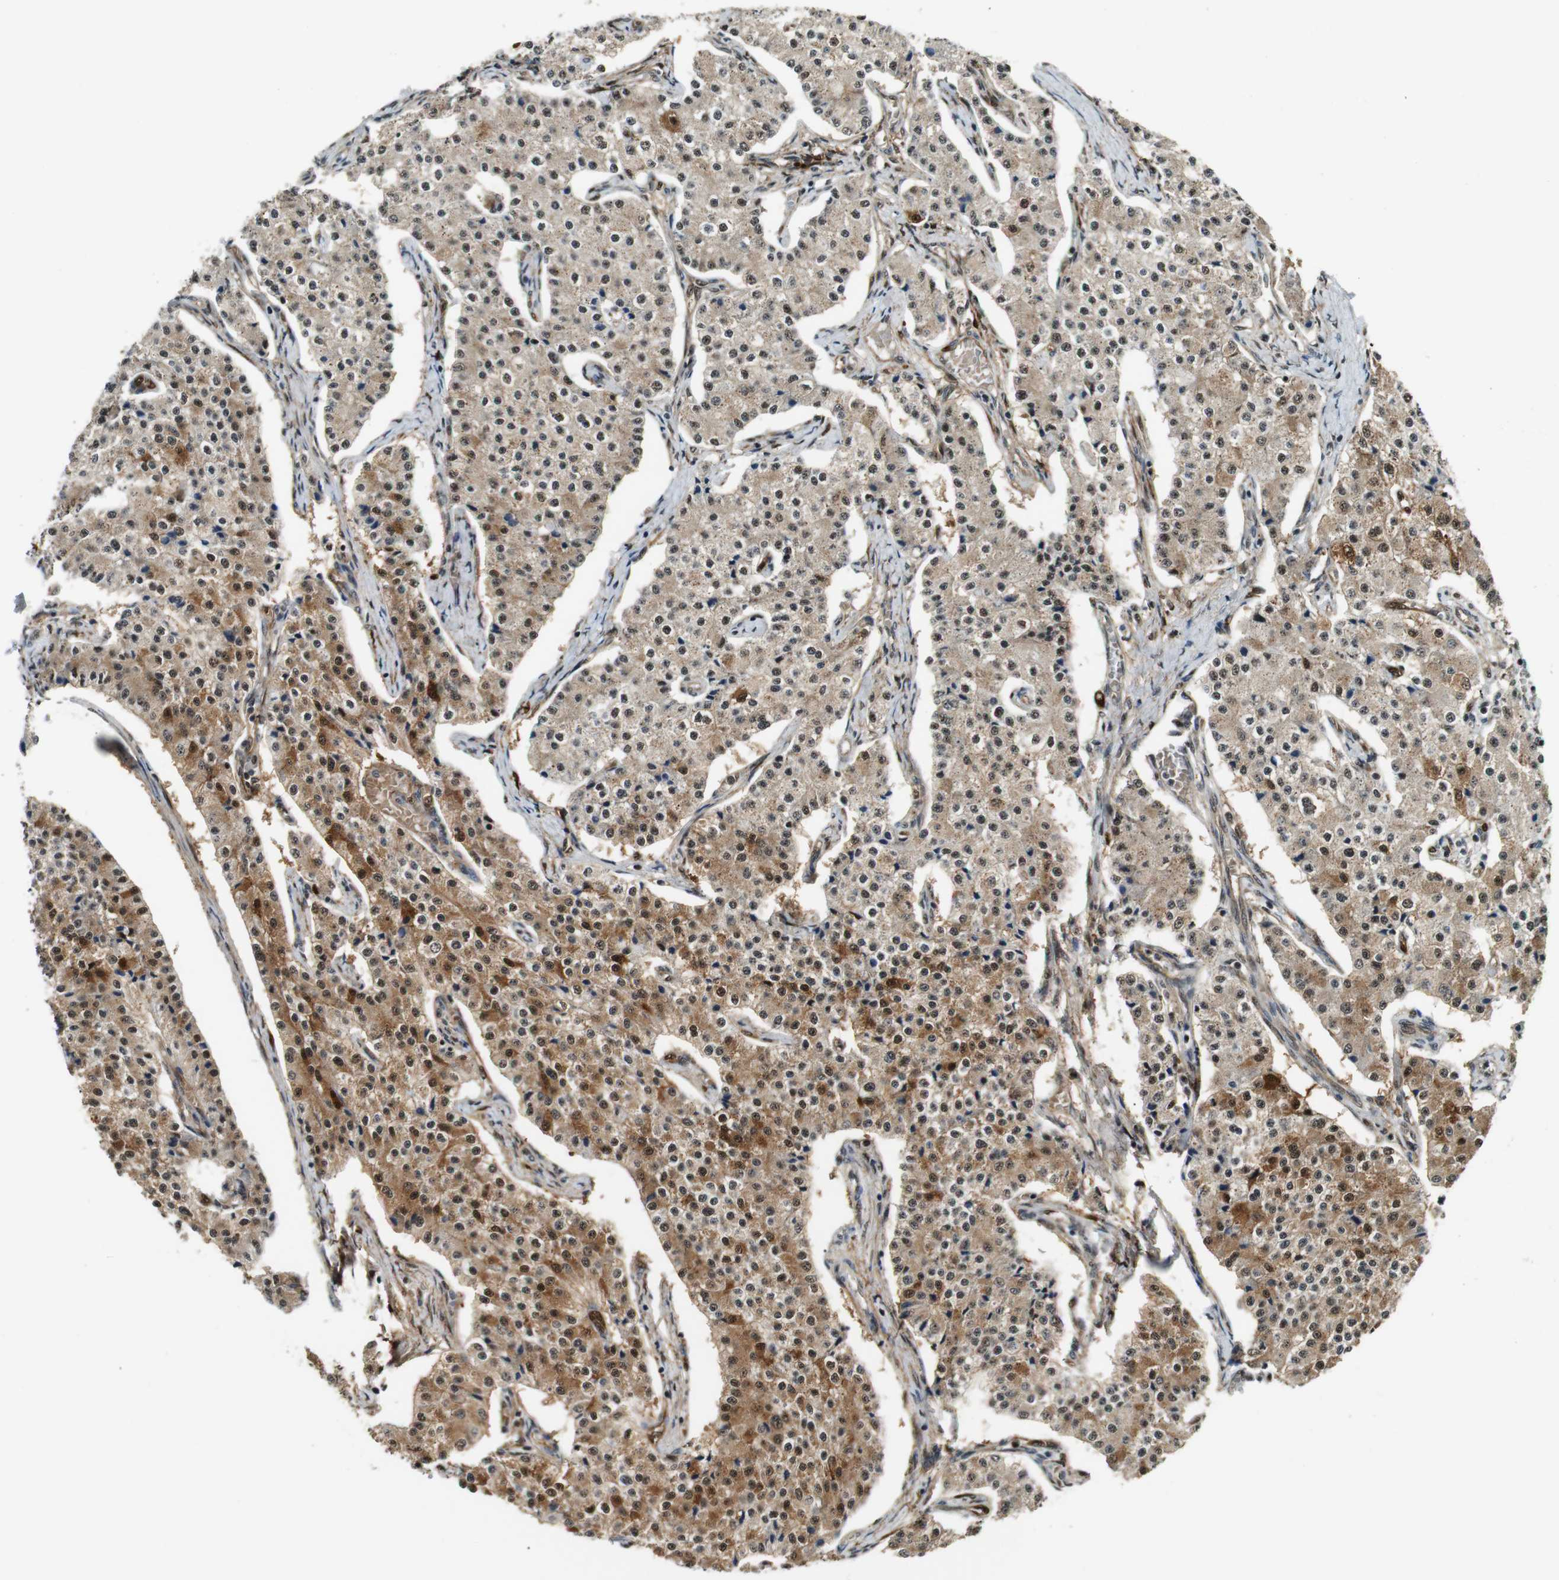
{"staining": {"intensity": "moderate", "quantity": ">75%", "location": "cytoplasmic/membranous,nuclear"}, "tissue": "carcinoid", "cell_type": "Tumor cells", "image_type": "cancer", "snomed": [{"axis": "morphology", "description": "Carcinoid, malignant, NOS"}, {"axis": "topography", "description": "Colon"}], "caption": "About >75% of tumor cells in carcinoid show moderate cytoplasmic/membranous and nuclear protein expression as visualized by brown immunohistochemical staining.", "gene": "LXN", "patient": {"sex": "female", "age": 52}}